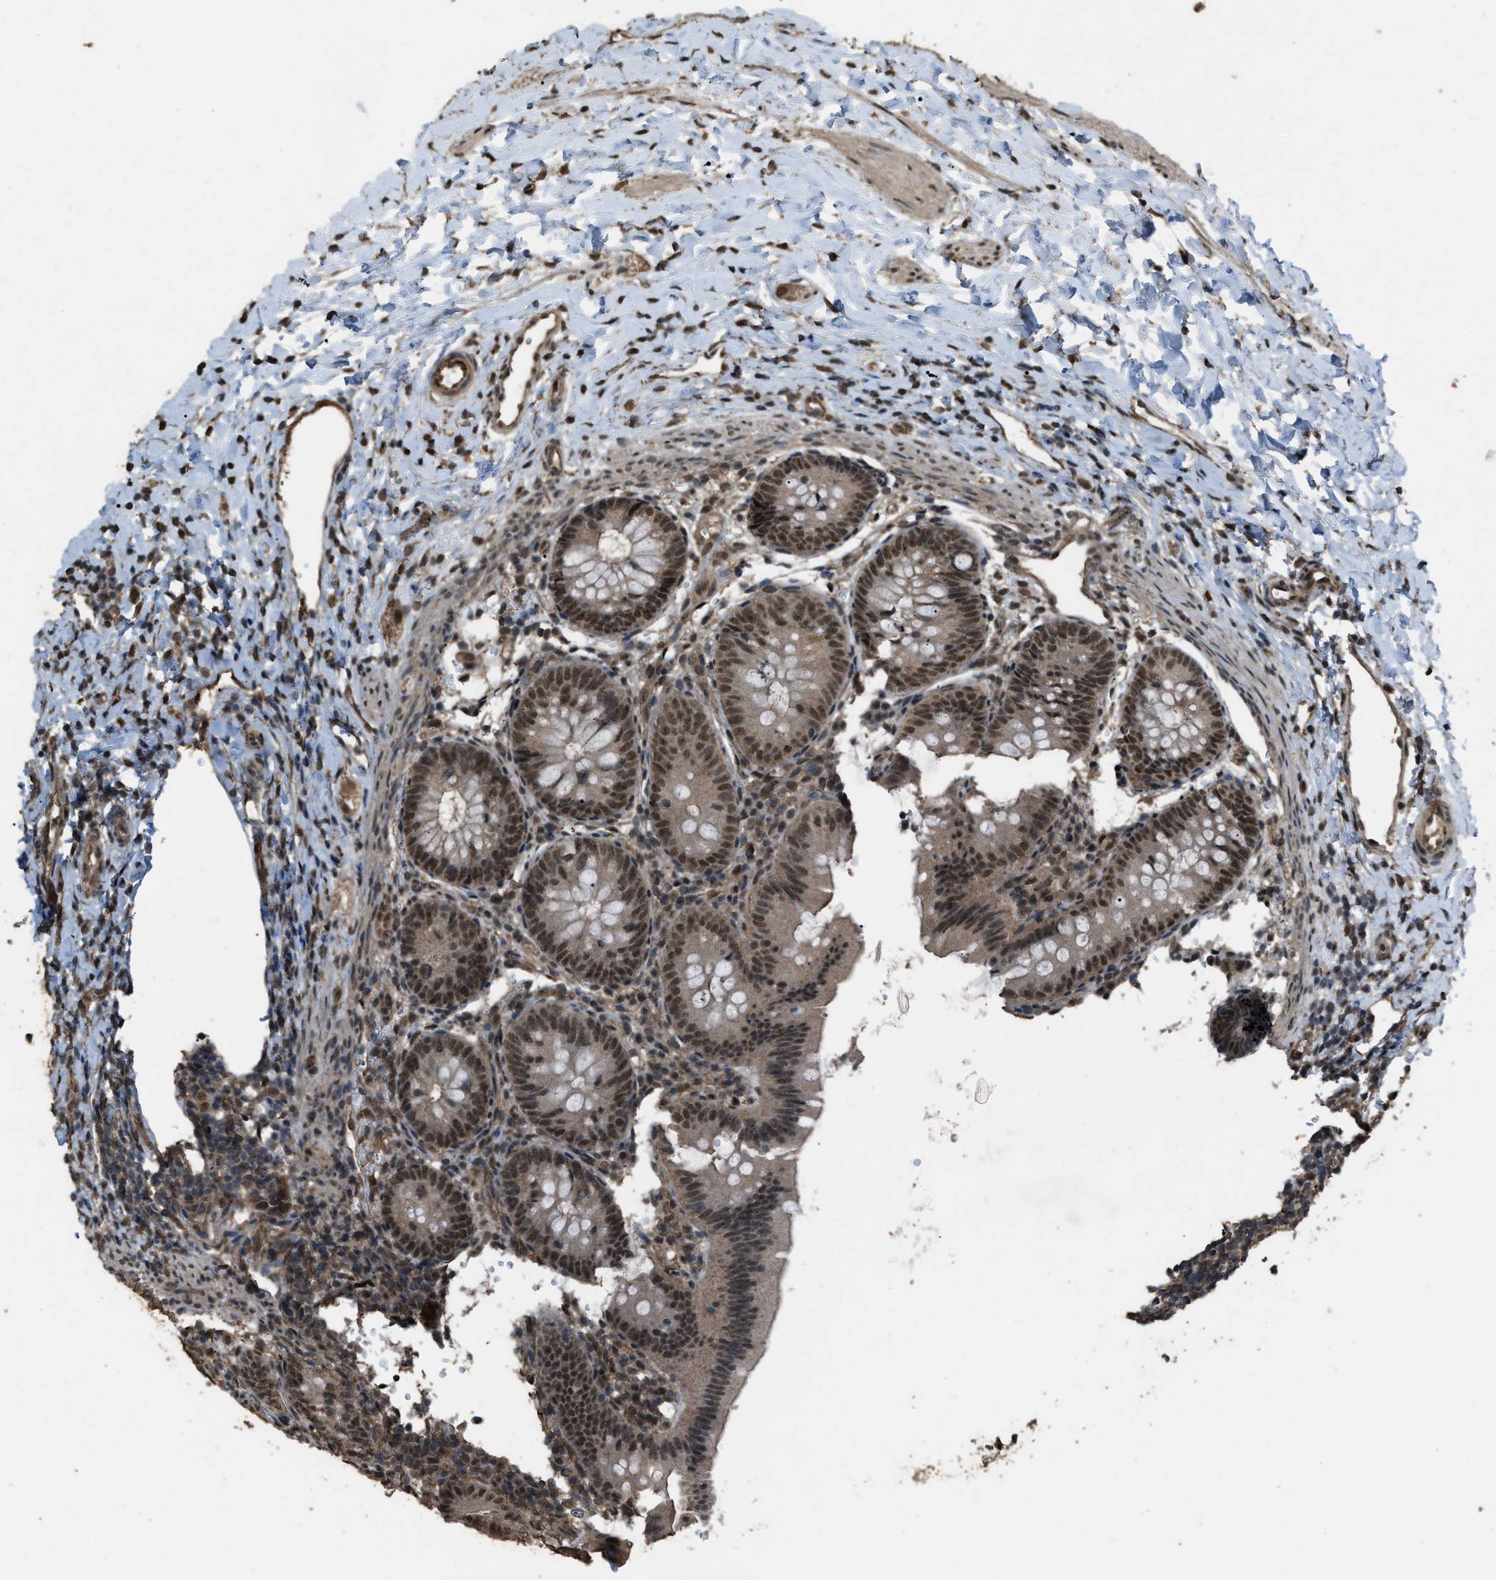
{"staining": {"intensity": "moderate", "quantity": ">75%", "location": "cytoplasmic/membranous,nuclear"}, "tissue": "appendix", "cell_type": "Glandular cells", "image_type": "normal", "snomed": [{"axis": "morphology", "description": "Normal tissue, NOS"}, {"axis": "topography", "description": "Appendix"}], "caption": "Protein staining of benign appendix shows moderate cytoplasmic/membranous,nuclear expression in about >75% of glandular cells.", "gene": "SERTAD2", "patient": {"sex": "male", "age": 1}}